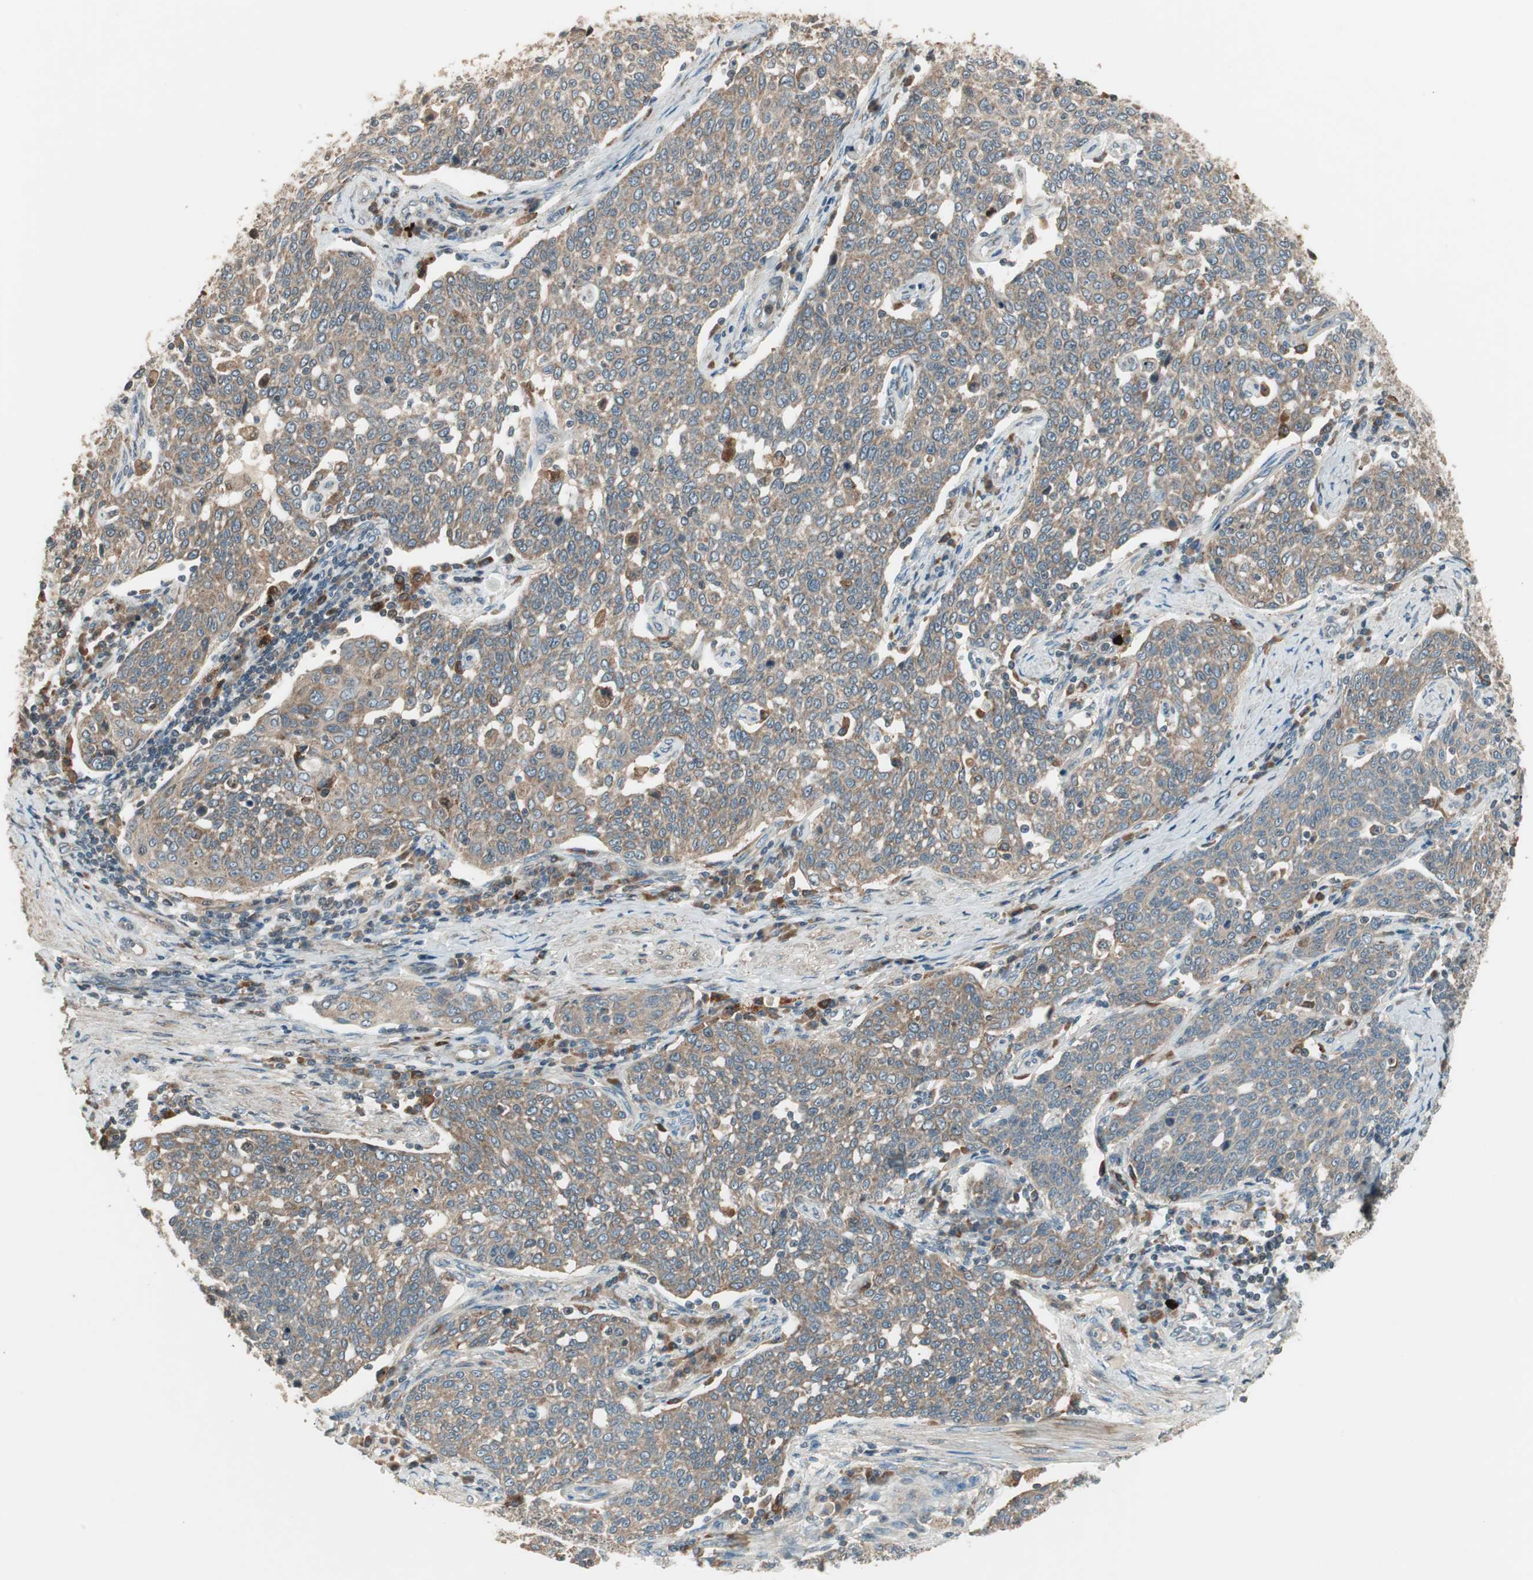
{"staining": {"intensity": "weak", "quantity": ">75%", "location": "cytoplasmic/membranous"}, "tissue": "cervical cancer", "cell_type": "Tumor cells", "image_type": "cancer", "snomed": [{"axis": "morphology", "description": "Squamous cell carcinoma, NOS"}, {"axis": "topography", "description": "Cervix"}], "caption": "A high-resolution photomicrograph shows immunohistochemistry (IHC) staining of cervical squamous cell carcinoma, which shows weak cytoplasmic/membranous positivity in about >75% of tumor cells.", "gene": "SFRP1", "patient": {"sex": "female", "age": 34}}